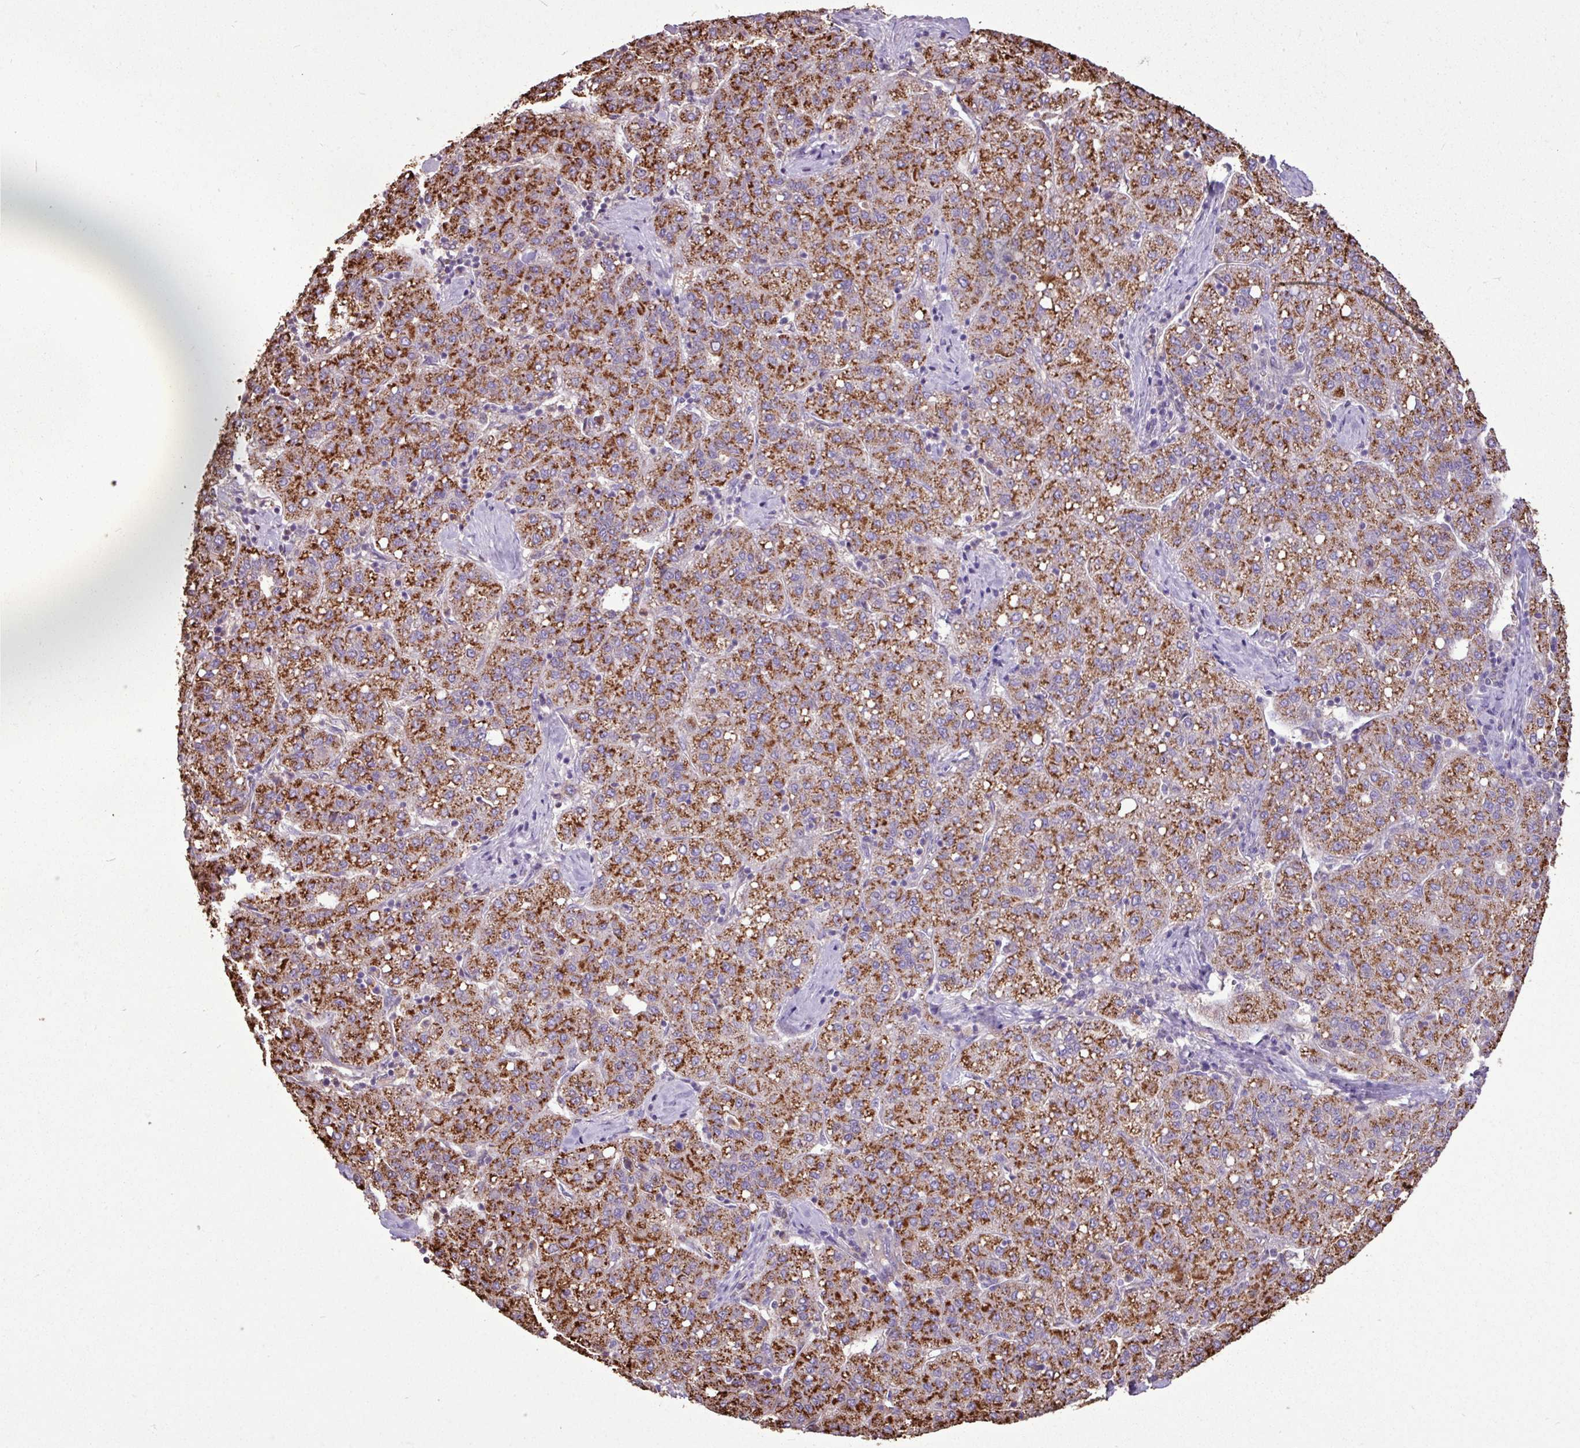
{"staining": {"intensity": "strong", "quantity": ">75%", "location": "cytoplasmic/membranous"}, "tissue": "liver cancer", "cell_type": "Tumor cells", "image_type": "cancer", "snomed": [{"axis": "morphology", "description": "Carcinoma, Hepatocellular, NOS"}, {"axis": "topography", "description": "Liver"}], "caption": "Strong cytoplasmic/membranous positivity is seen in approximately >75% of tumor cells in liver cancer (hepatocellular carcinoma).", "gene": "CHST11", "patient": {"sex": "male", "age": 65}}